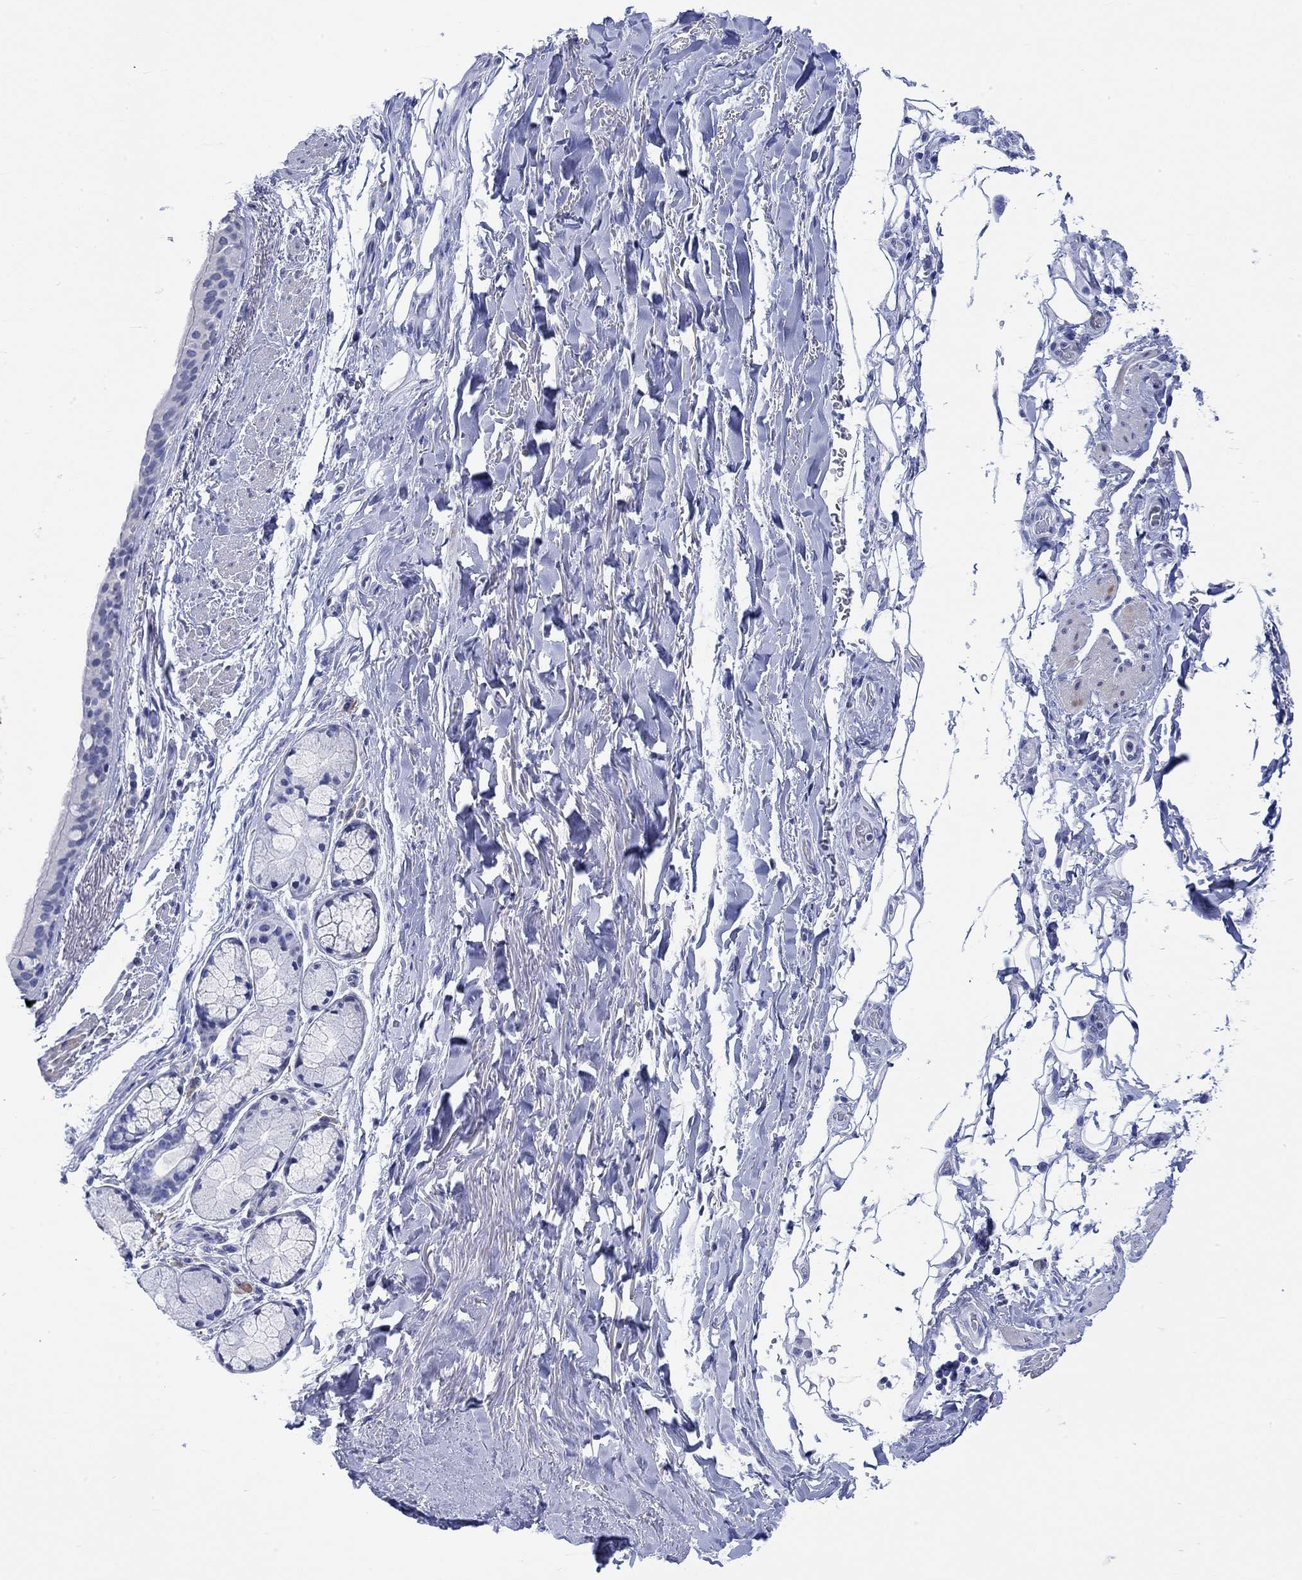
{"staining": {"intensity": "negative", "quantity": "none", "location": "none"}, "tissue": "bronchus", "cell_type": "Respiratory epithelial cells", "image_type": "normal", "snomed": [{"axis": "morphology", "description": "Normal tissue, NOS"}, {"axis": "morphology", "description": "Squamous cell carcinoma, NOS"}, {"axis": "topography", "description": "Bronchus"}, {"axis": "topography", "description": "Lung"}], "caption": "Immunohistochemistry photomicrograph of normal bronchus: human bronchus stained with DAB (3,3'-diaminobenzidine) displays no significant protein staining in respiratory epithelial cells.", "gene": "MSI1", "patient": {"sex": "male", "age": 69}}